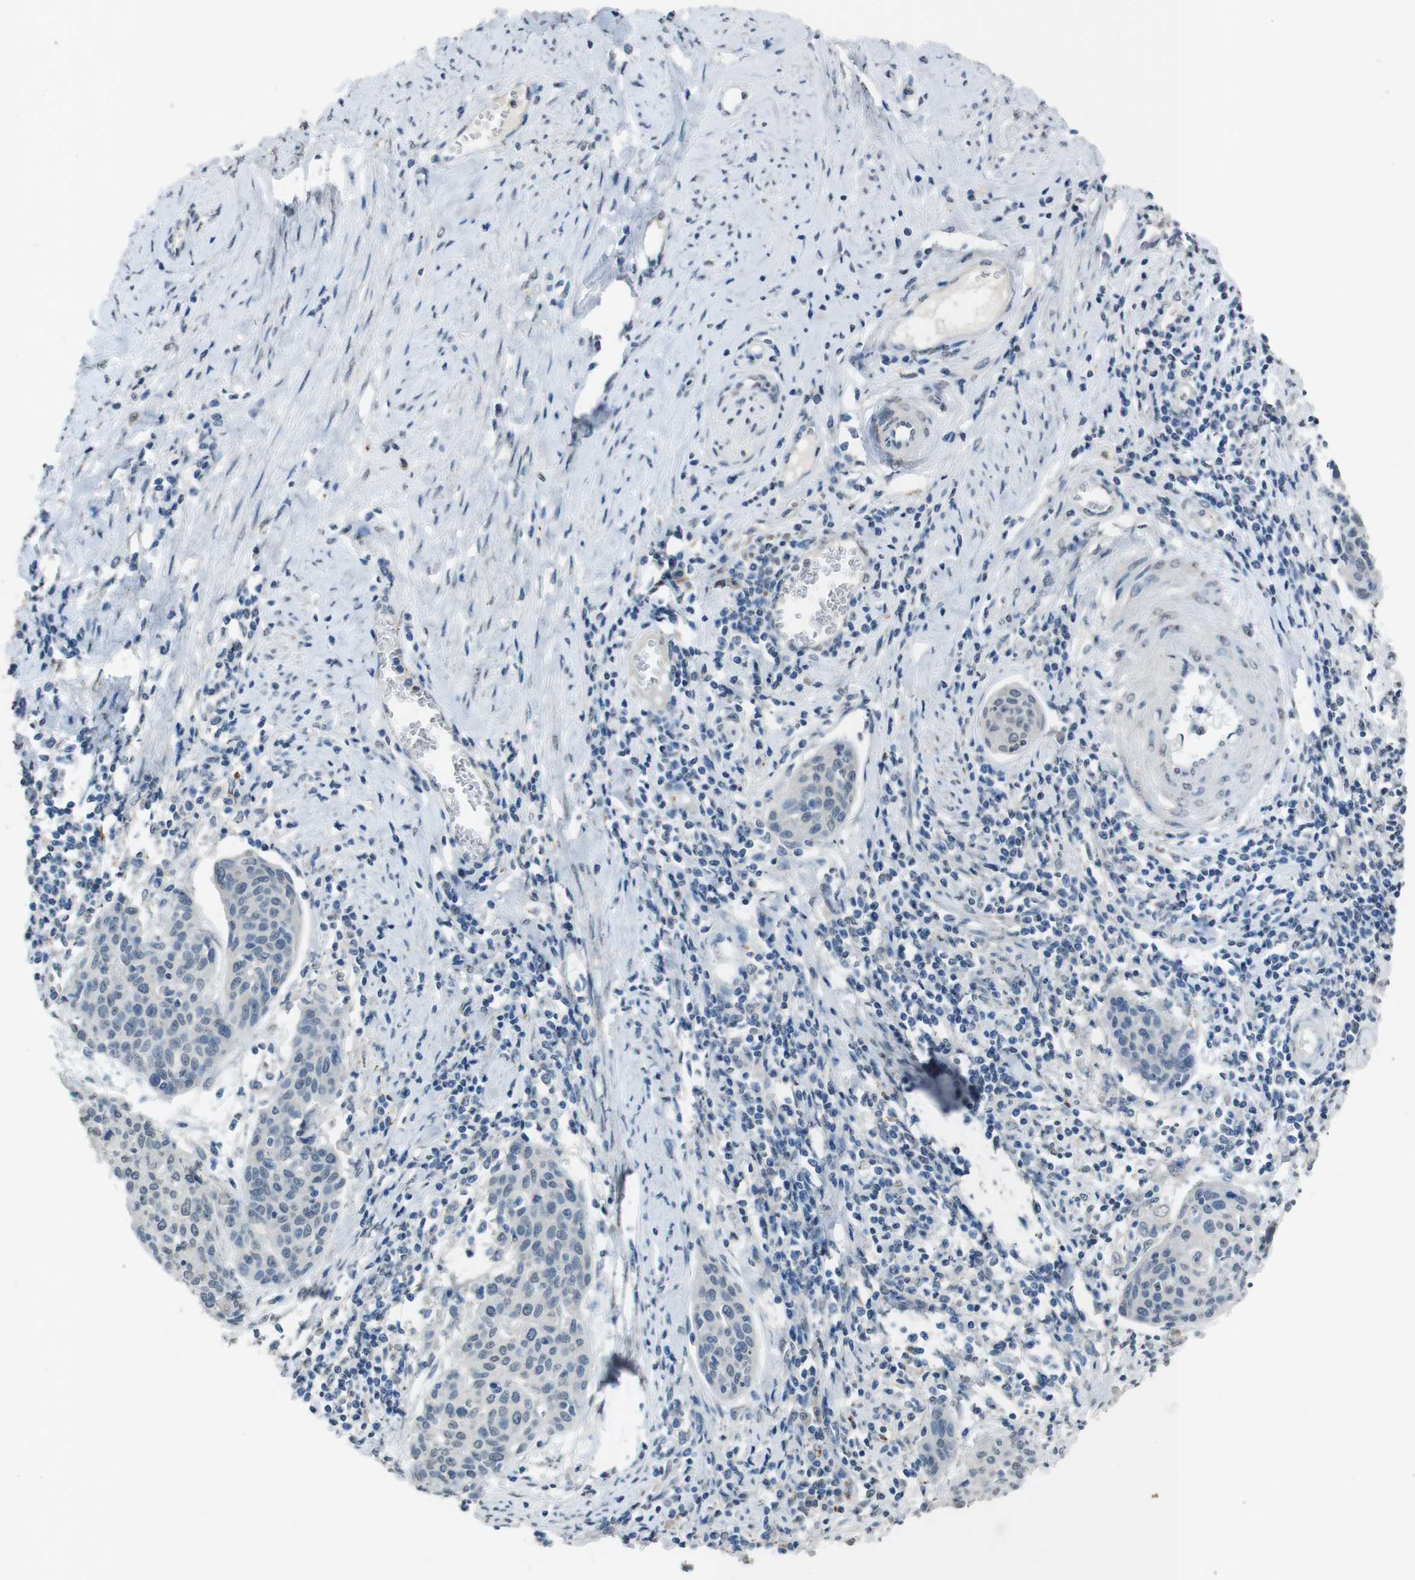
{"staining": {"intensity": "negative", "quantity": "none", "location": "none"}, "tissue": "cervical cancer", "cell_type": "Tumor cells", "image_type": "cancer", "snomed": [{"axis": "morphology", "description": "Squamous cell carcinoma, NOS"}, {"axis": "topography", "description": "Cervix"}], "caption": "Cervical squamous cell carcinoma stained for a protein using immunohistochemistry displays no expression tumor cells.", "gene": "STBD1", "patient": {"sex": "female", "age": 38}}